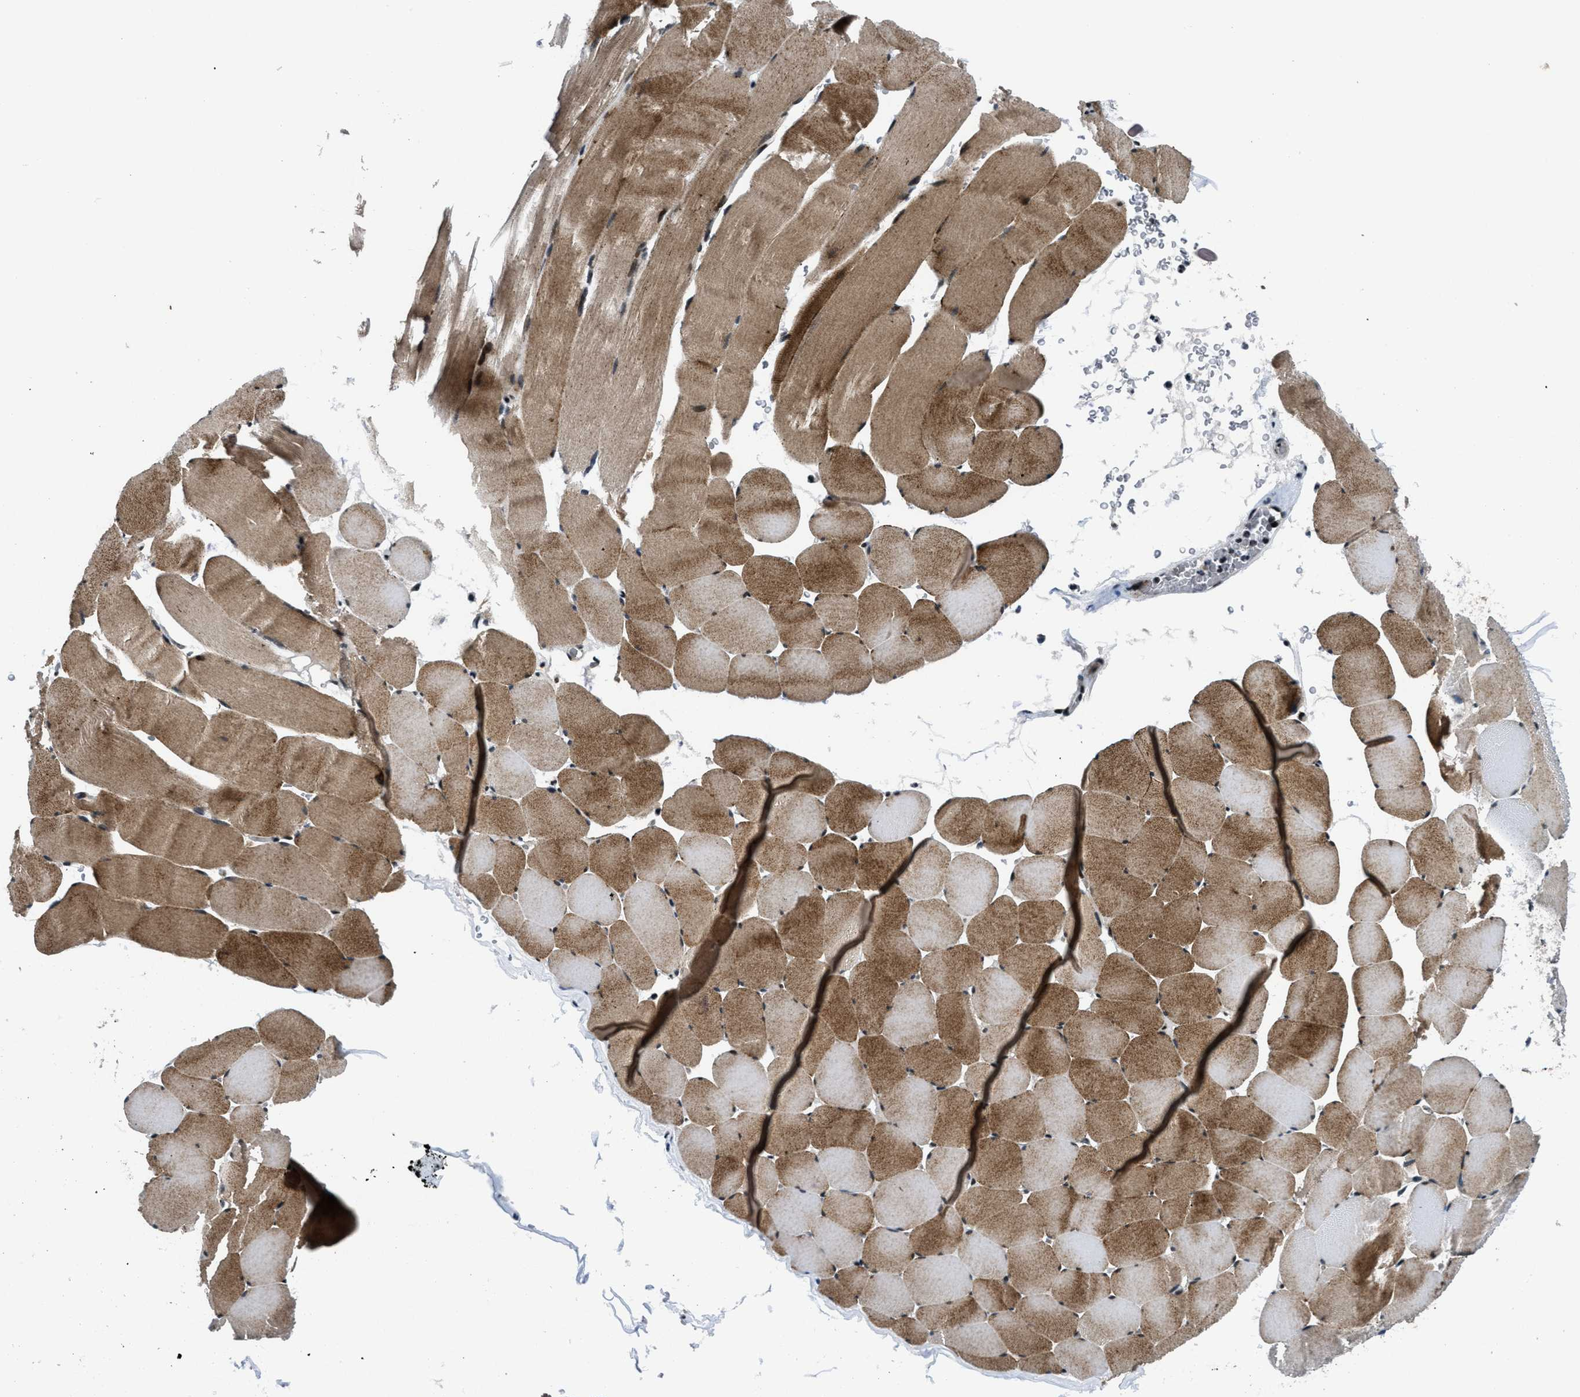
{"staining": {"intensity": "strong", "quantity": ">75%", "location": "cytoplasmic/membranous,nuclear"}, "tissue": "skeletal muscle", "cell_type": "Myocytes", "image_type": "normal", "snomed": [{"axis": "morphology", "description": "Normal tissue, NOS"}, {"axis": "topography", "description": "Skeletal muscle"}], "caption": "Skeletal muscle stained with immunohistochemistry (IHC) shows strong cytoplasmic/membranous,nuclear positivity in about >75% of myocytes.", "gene": "SMARCB1", "patient": {"sex": "male", "age": 62}}